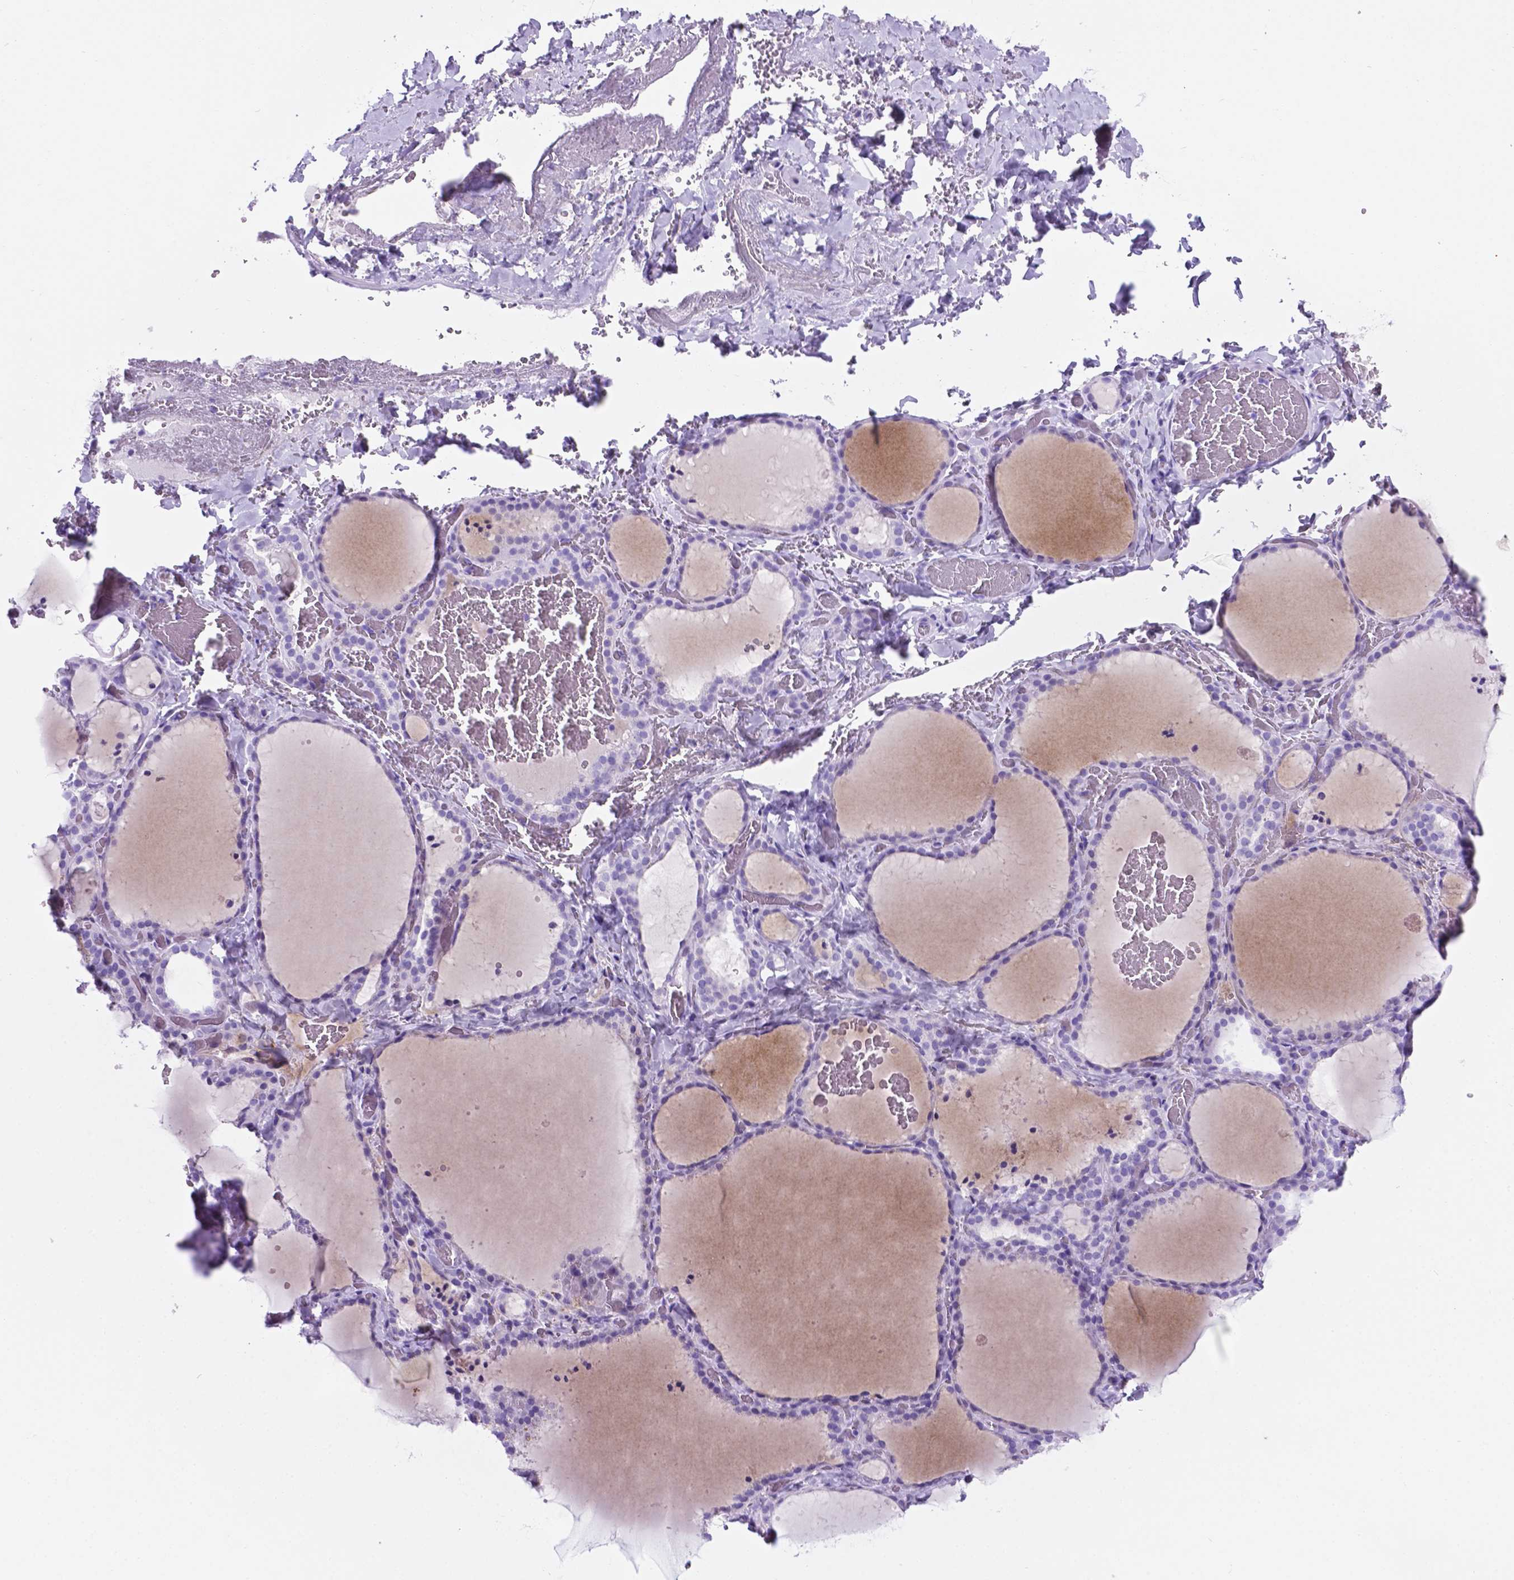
{"staining": {"intensity": "negative", "quantity": "none", "location": "none"}, "tissue": "thyroid gland", "cell_type": "Glandular cells", "image_type": "normal", "snomed": [{"axis": "morphology", "description": "Normal tissue, NOS"}, {"axis": "topography", "description": "Thyroid gland"}], "caption": "The histopathology image shows no significant staining in glandular cells of thyroid gland. (DAB immunohistochemistry (IHC), high magnification).", "gene": "C17orf107", "patient": {"sex": "female", "age": 22}}